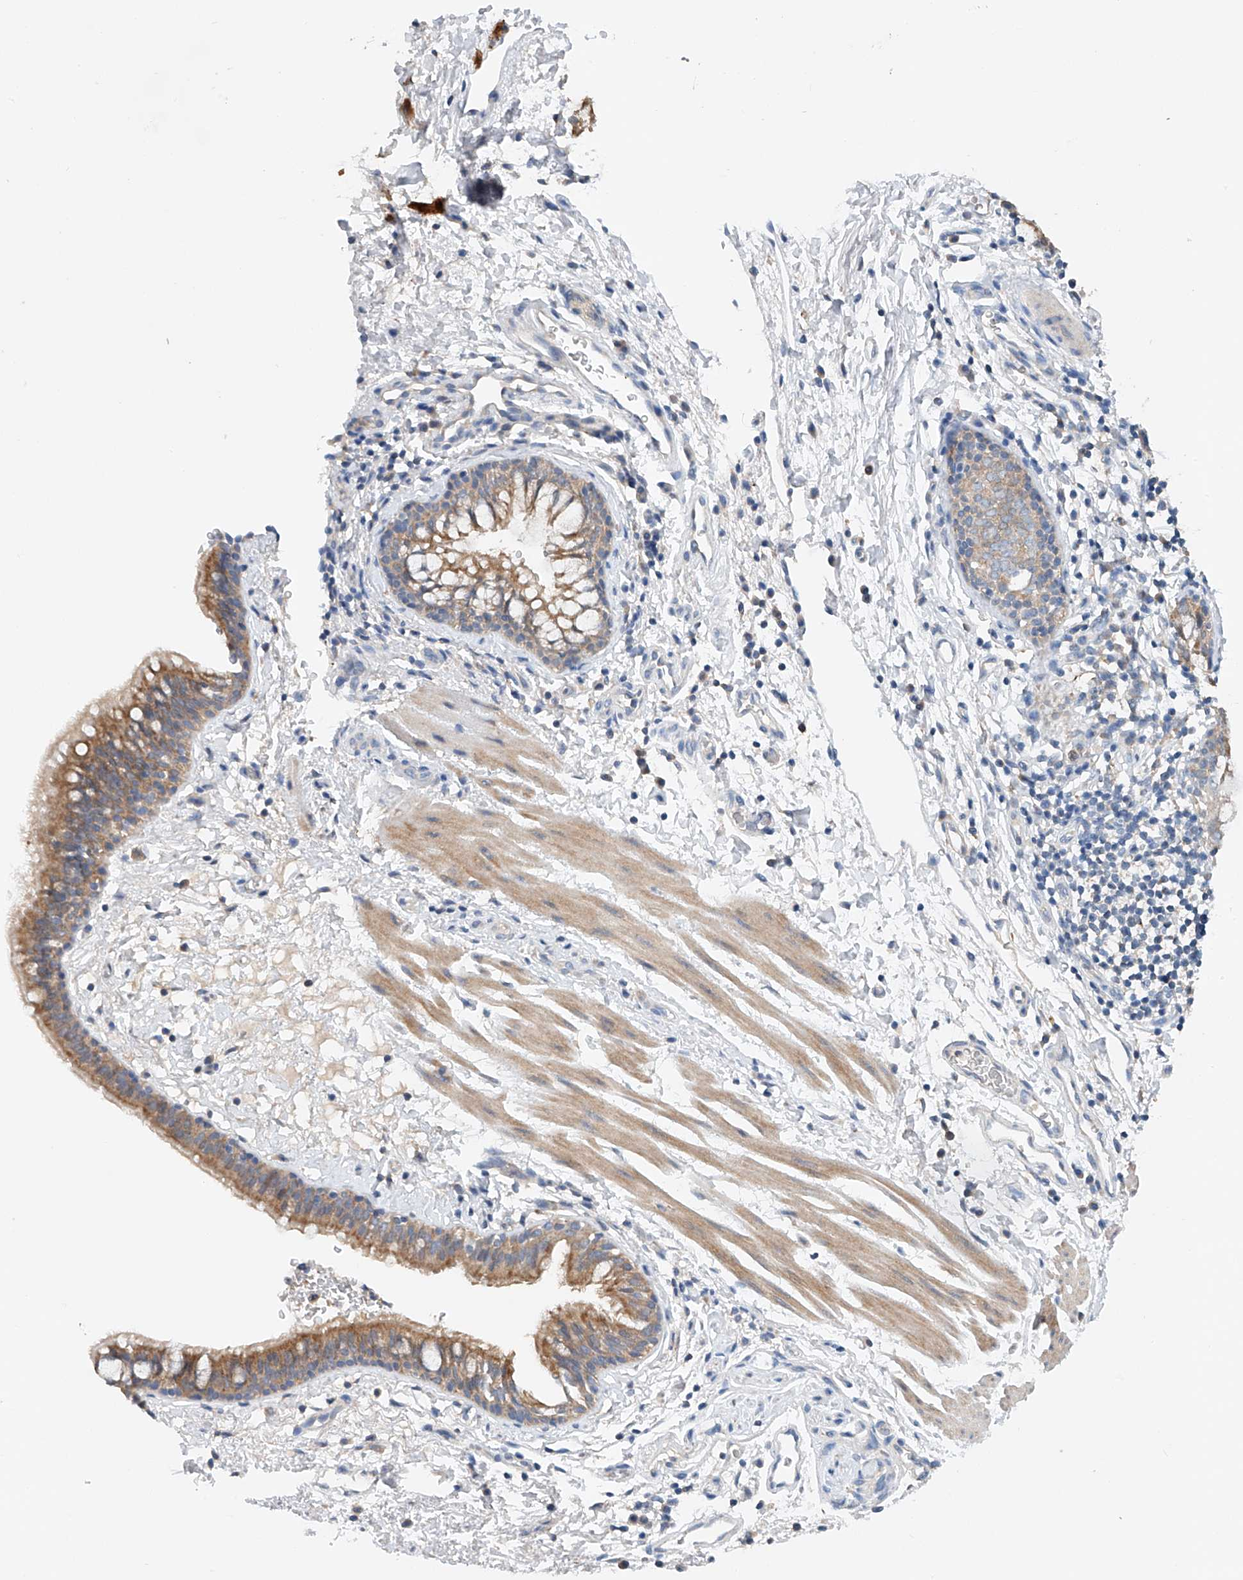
{"staining": {"intensity": "moderate", "quantity": ">75%", "location": "cytoplasmic/membranous"}, "tissue": "bronchus", "cell_type": "Respiratory epithelial cells", "image_type": "normal", "snomed": [{"axis": "morphology", "description": "Normal tissue, NOS"}, {"axis": "topography", "description": "Cartilage tissue"}, {"axis": "topography", "description": "Bronchus"}], "caption": "Bronchus was stained to show a protein in brown. There is medium levels of moderate cytoplasmic/membranous positivity in about >75% of respiratory epithelial cells. The staining was performed using DAB to visualize the protein expression in brown, while the nuclei were stained in blue with hematoxylin (Magnification: 20x).", "gene": "GPC4", "patient": {"sex": "female", "age": 36}}